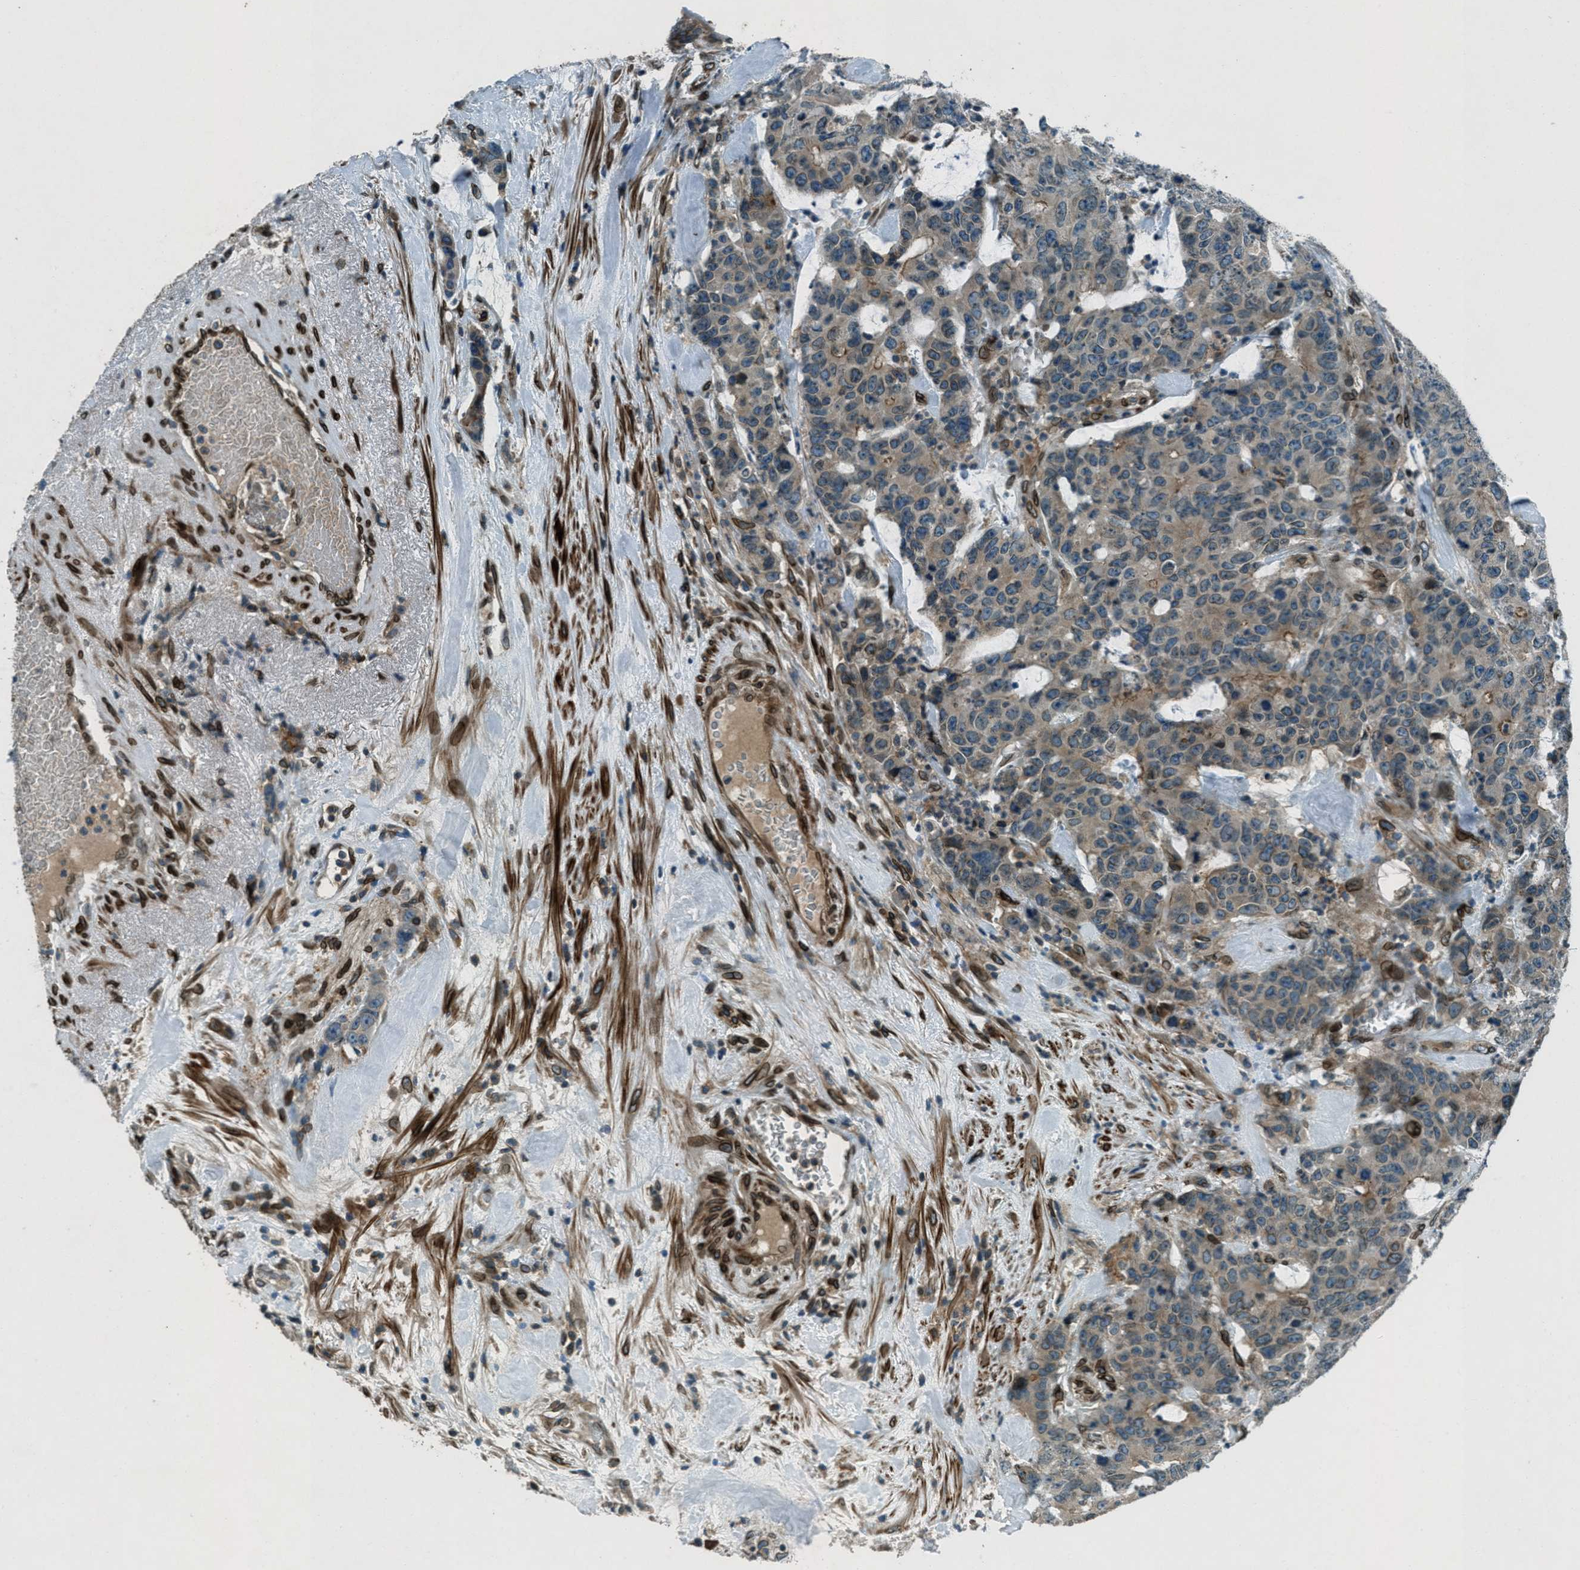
{"staining": {"intensity": "moderate", "quantity": "25%-75%", "location": "cytoplasmic/membranous"}, "tissue": "colorectal cancer", "cell_type": "Tumor cells", "image_type": "cancer", "snomed": [{"axis": "morphology", "description": "Adenocarcinoma, NOS"}, {"axis": "topography", "description": "Colon"}], "caption": "Immunohistochemistry (IHC) (DAB) staining of human colorectal cancer shows moderate cytoplasmic/membranous protein staining in about 25%-75% of tumor cells. (IHC, brightfield microscopy, high magnification).", "gene": "LEMD2", "patient": {"sex": "female", "age": 86}}